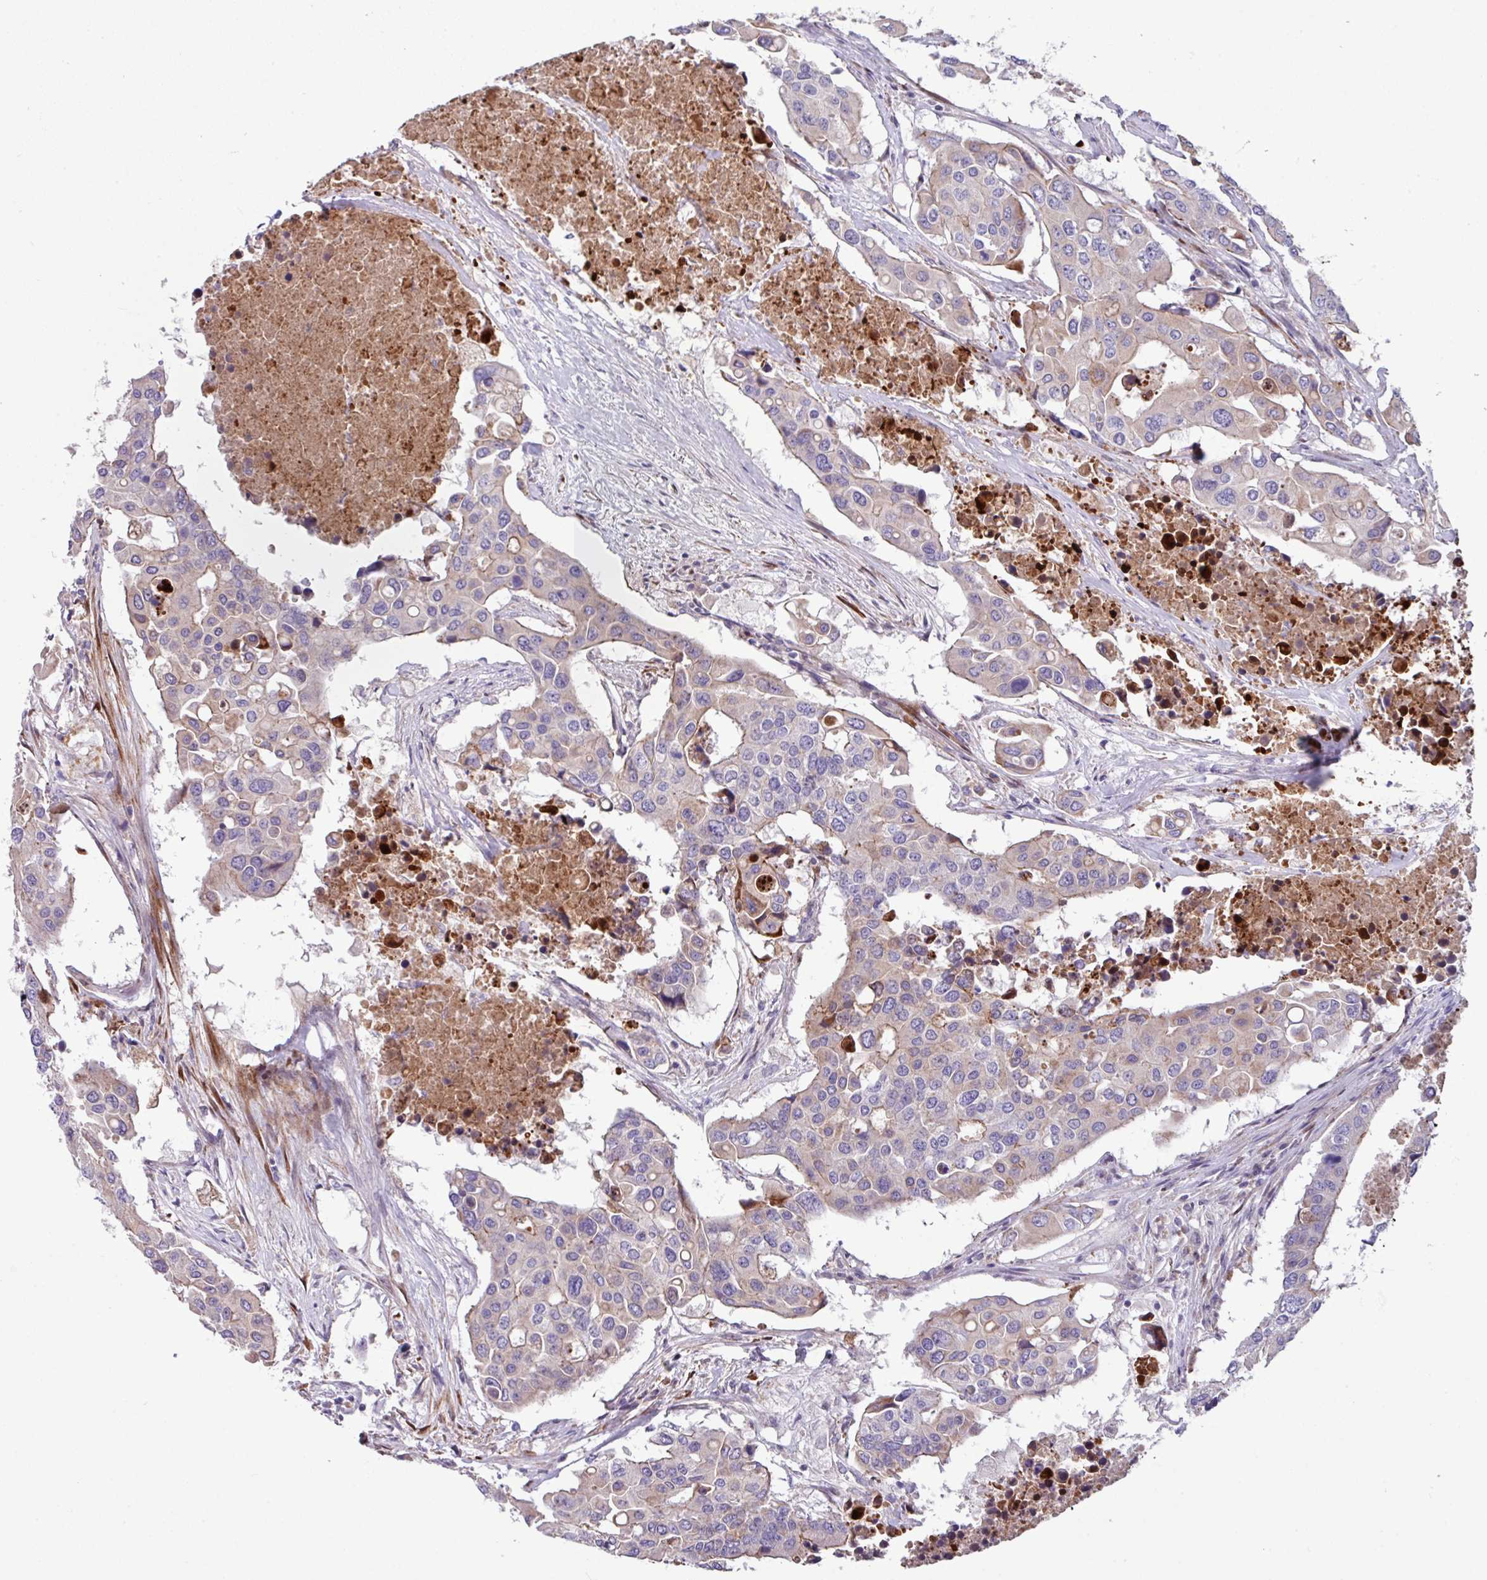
{"staining": {"intensity": "weak", "quantity": "<25%", "location": "cytoplasmic/membranous"}, "tissue": "colorectal cancer", "cell_type": "Tumor cells", "image_type": "cancer", "snomed": [{"axis": "morphology", "description": "Adenocarcinoma, NOS"}, {"axis": "topography", "description": "Colon"}], "caption": "Photomicrograph shows no protein staining in tumor cells of adenocarcinoma (colorectal) tissue.", "gene": "IQCJ", "patient": {"sex": "male", "age": 77}}